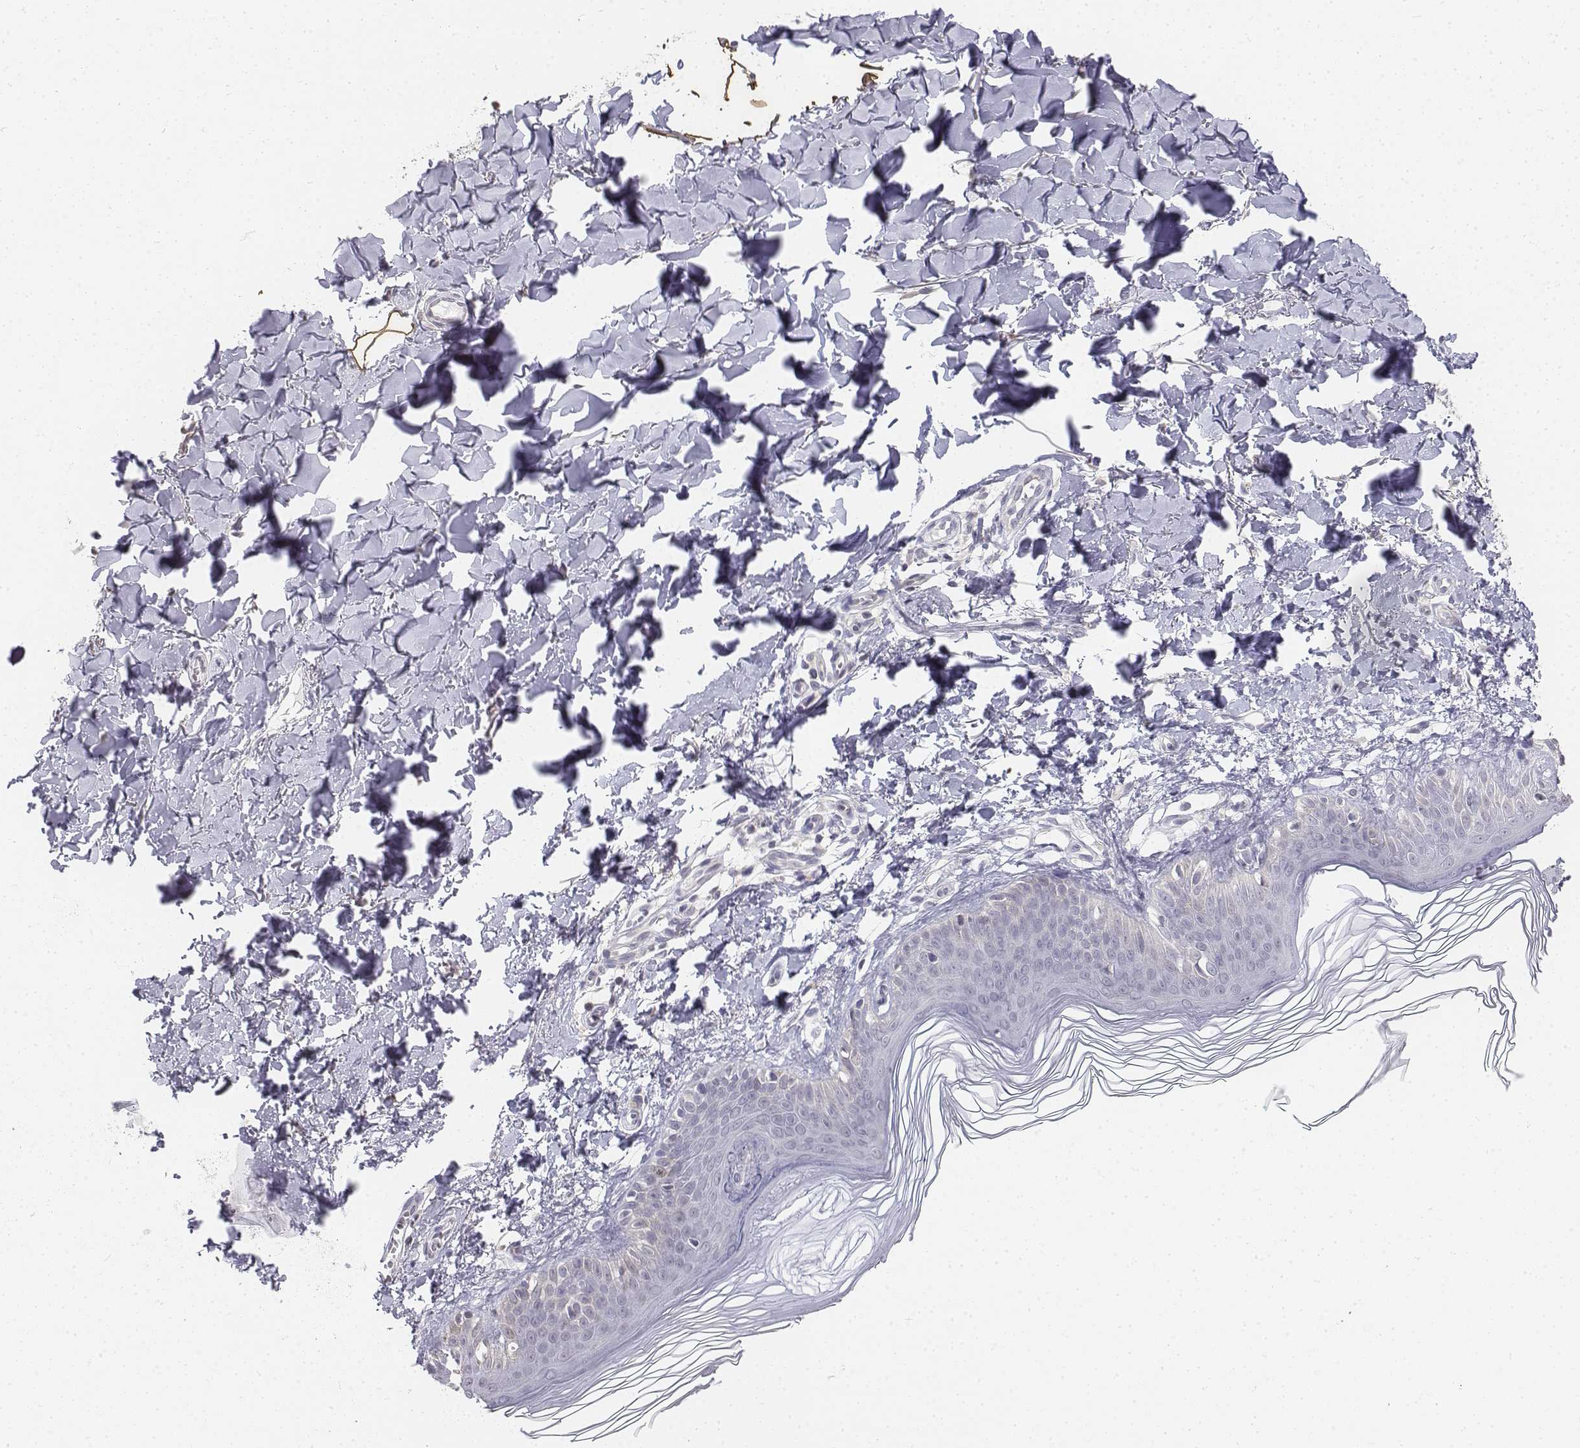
{"staining": {"intensity": "negative", "quantity": "none", "location": "none"}, "tissue": "skin", "cell_type": "Fibroblasts", "image_type": "normal", "snomed": [{"axis": "morphology", "description": "Normal tissue, NOS"}, {"axis": "topography", "description": "Skin"}, {"axis": "topography", "description": "Peripheral nerve tissue"}], "caption": "There is no significant staining in fibroblasts of skin. Nuclei are stained in blue.", "gene": "PENK", "patient": {"sex": "female", "age": 45}}